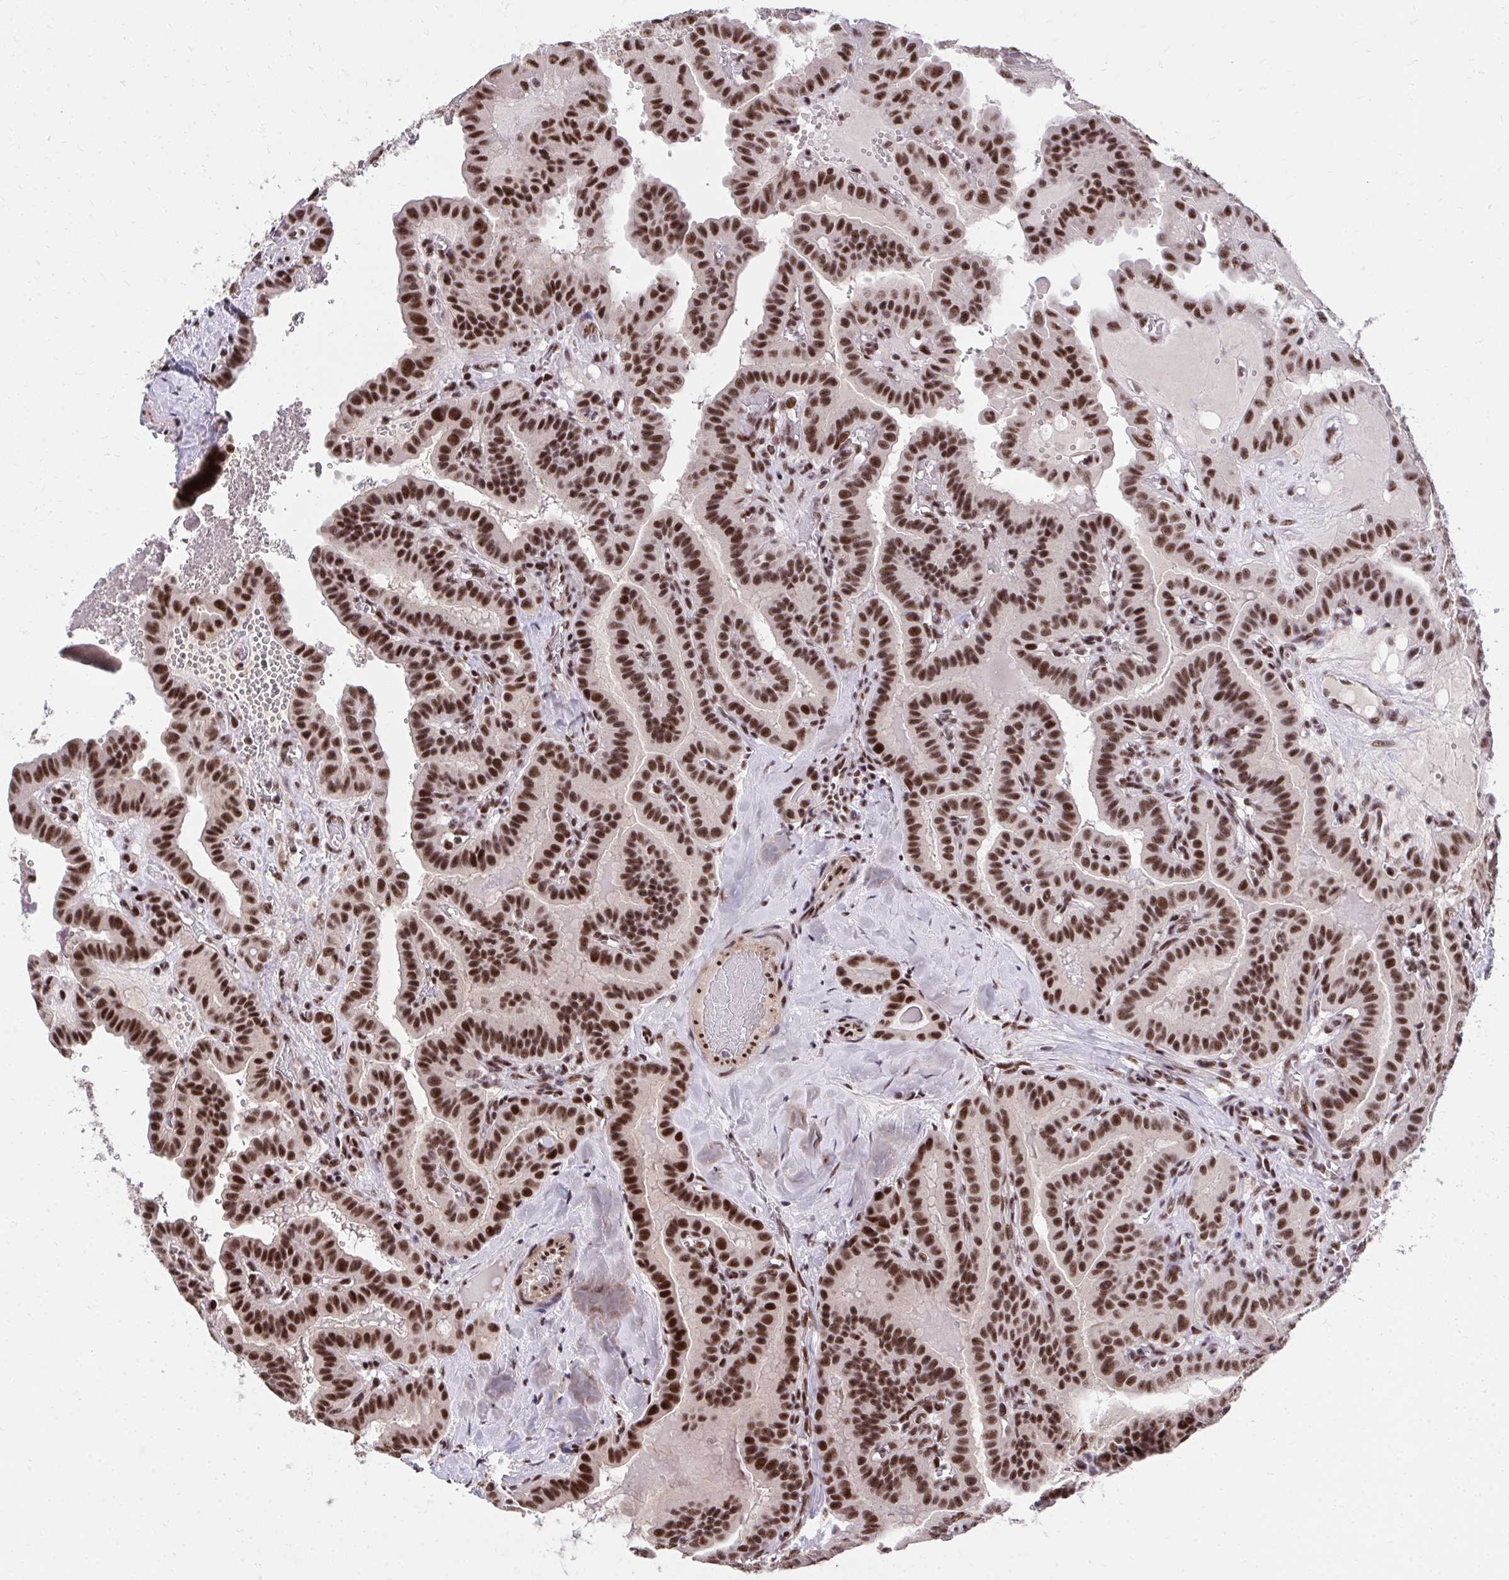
{"staining": {"intensity": "strong", "quantity": ">75%", "location": "nuclear"}, "tissue": "thyroid cancer", "cell_type": "Tumor cells", "image_type": "cancer", "snomed": [{"axis": "morphology", "description": "Papillary adenocarcinoma, NOS"}, {"axis": "topography", "description": "Thyroid gland"}], "caption": "Immunohistochemical staining of human thyroid papillary adenocarcinoma shows strong nuclear protein positivity in approximately >75% of tumor cells.", "gene": "SYNE4", "patient": {"sex": "male", "age": 87}}